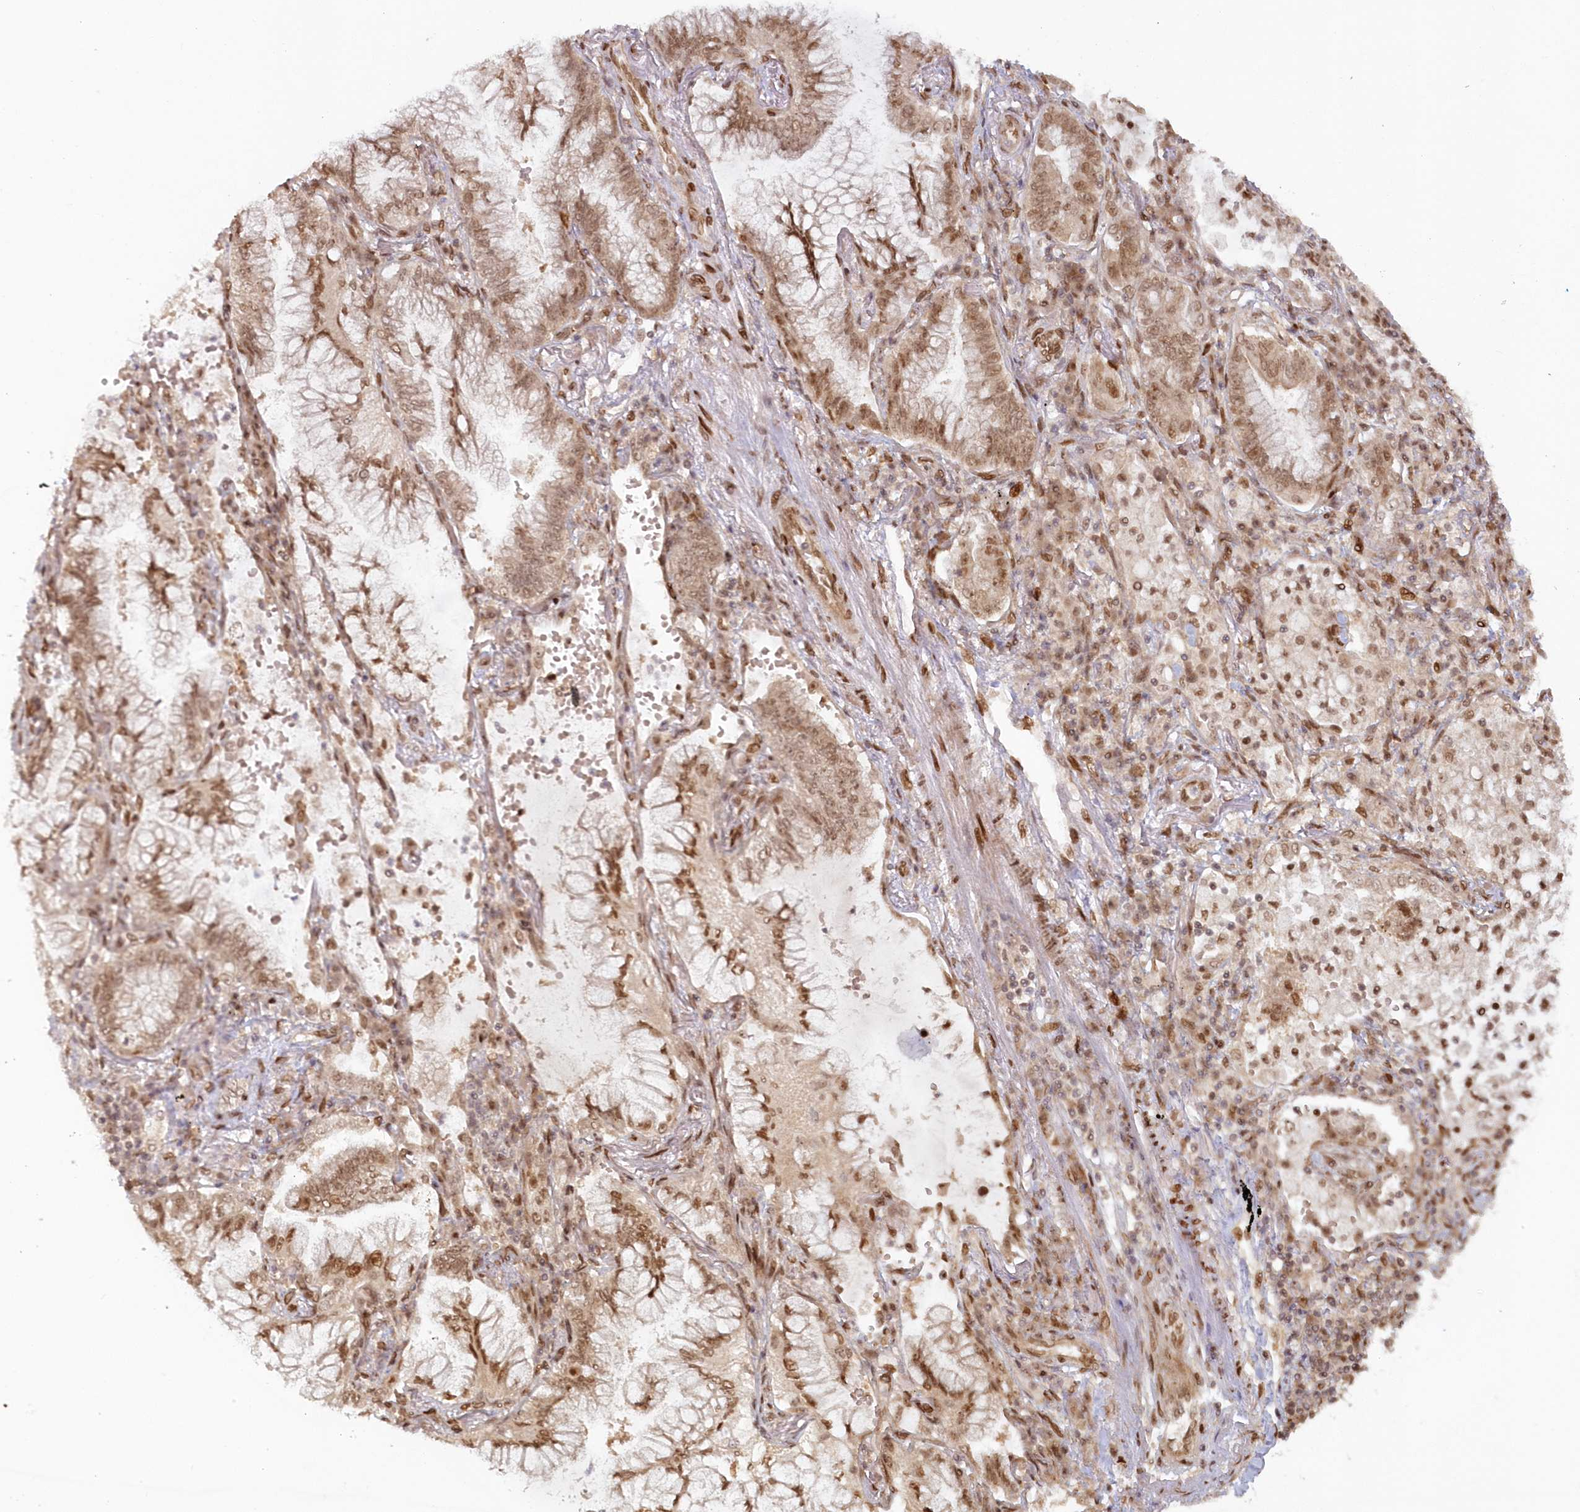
{"staining": {"intensity": "moderate", "quantity": ">75%", "location": "cytoplasmic/membranous,nuclear"}, "tissue": "lung cancer", "cell_type": "Tumor cells", "image_type": "cancer", "snomed": [{"axis": "morphology", "description": "Adenocarcinoma, NOS"}, {"axis": "topography", "description": "Lung"}], "caption": "Lung cancer stained for a protein (brown) shows moderate cytoplasmic/membranous and nuclear positive expression in about >75% of tumor cells.", "gene": "TOGARAM2", "patient": {"sex": "female", "age": 70}}